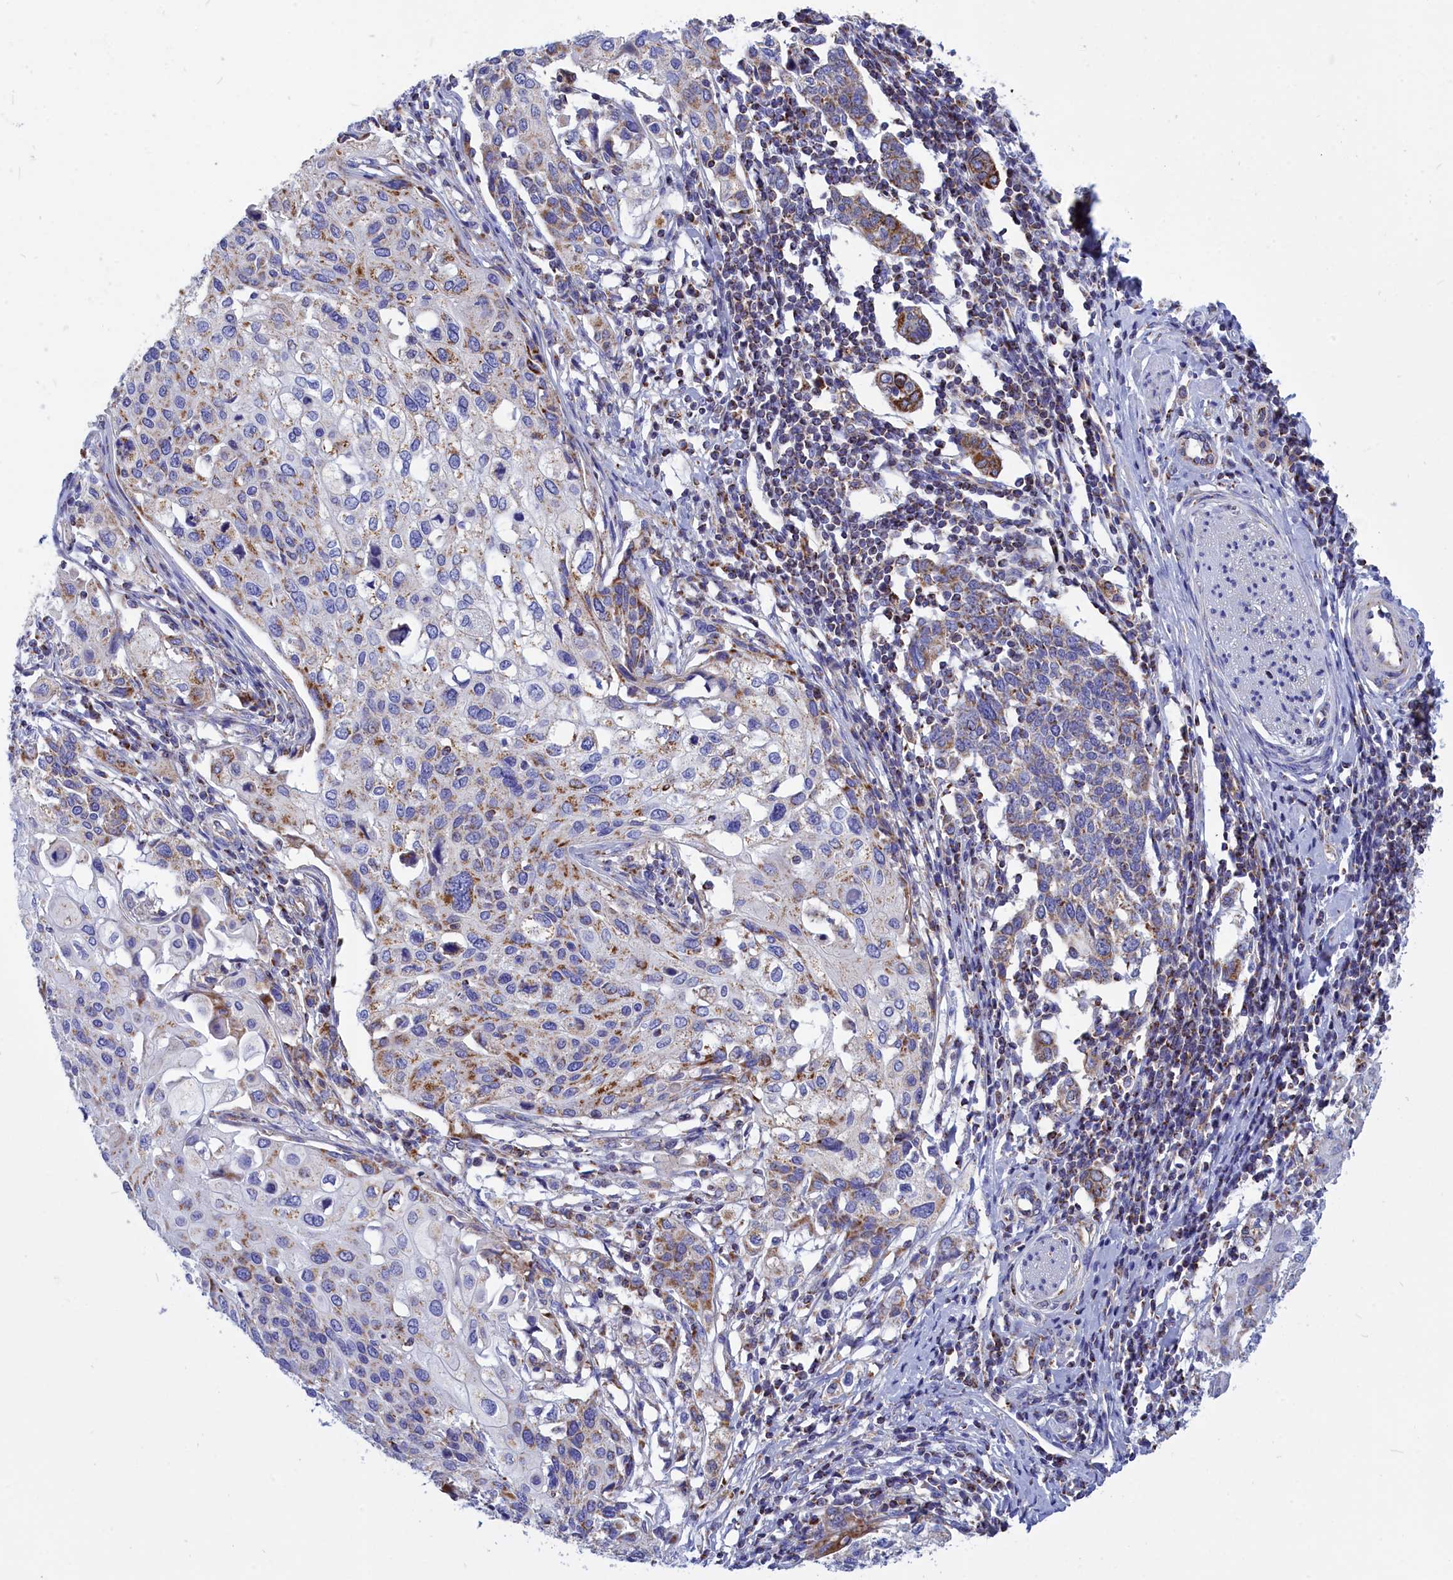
{"staining": {"intensity": "moderate", "quantity": "25%-75%", "location": "cytoplasmic/membranous"}, "tissue": "cervical cancer", "cell_type": "Tumor cells", "image_type": "cancer", "snomed": [{"axis": "morphology", "description": "Squamous cell carcinoma, NOS"}, {"axis": "topography", "description": "Cervix"}], "caption": "Protein staining of cervical cancer tissue demonstrates moderate cytoplasmic/membranous expression in about 25%-75% of tumor cells.", "gene": "CCRL2", "patient": {"sex": "female", "age": 44}}